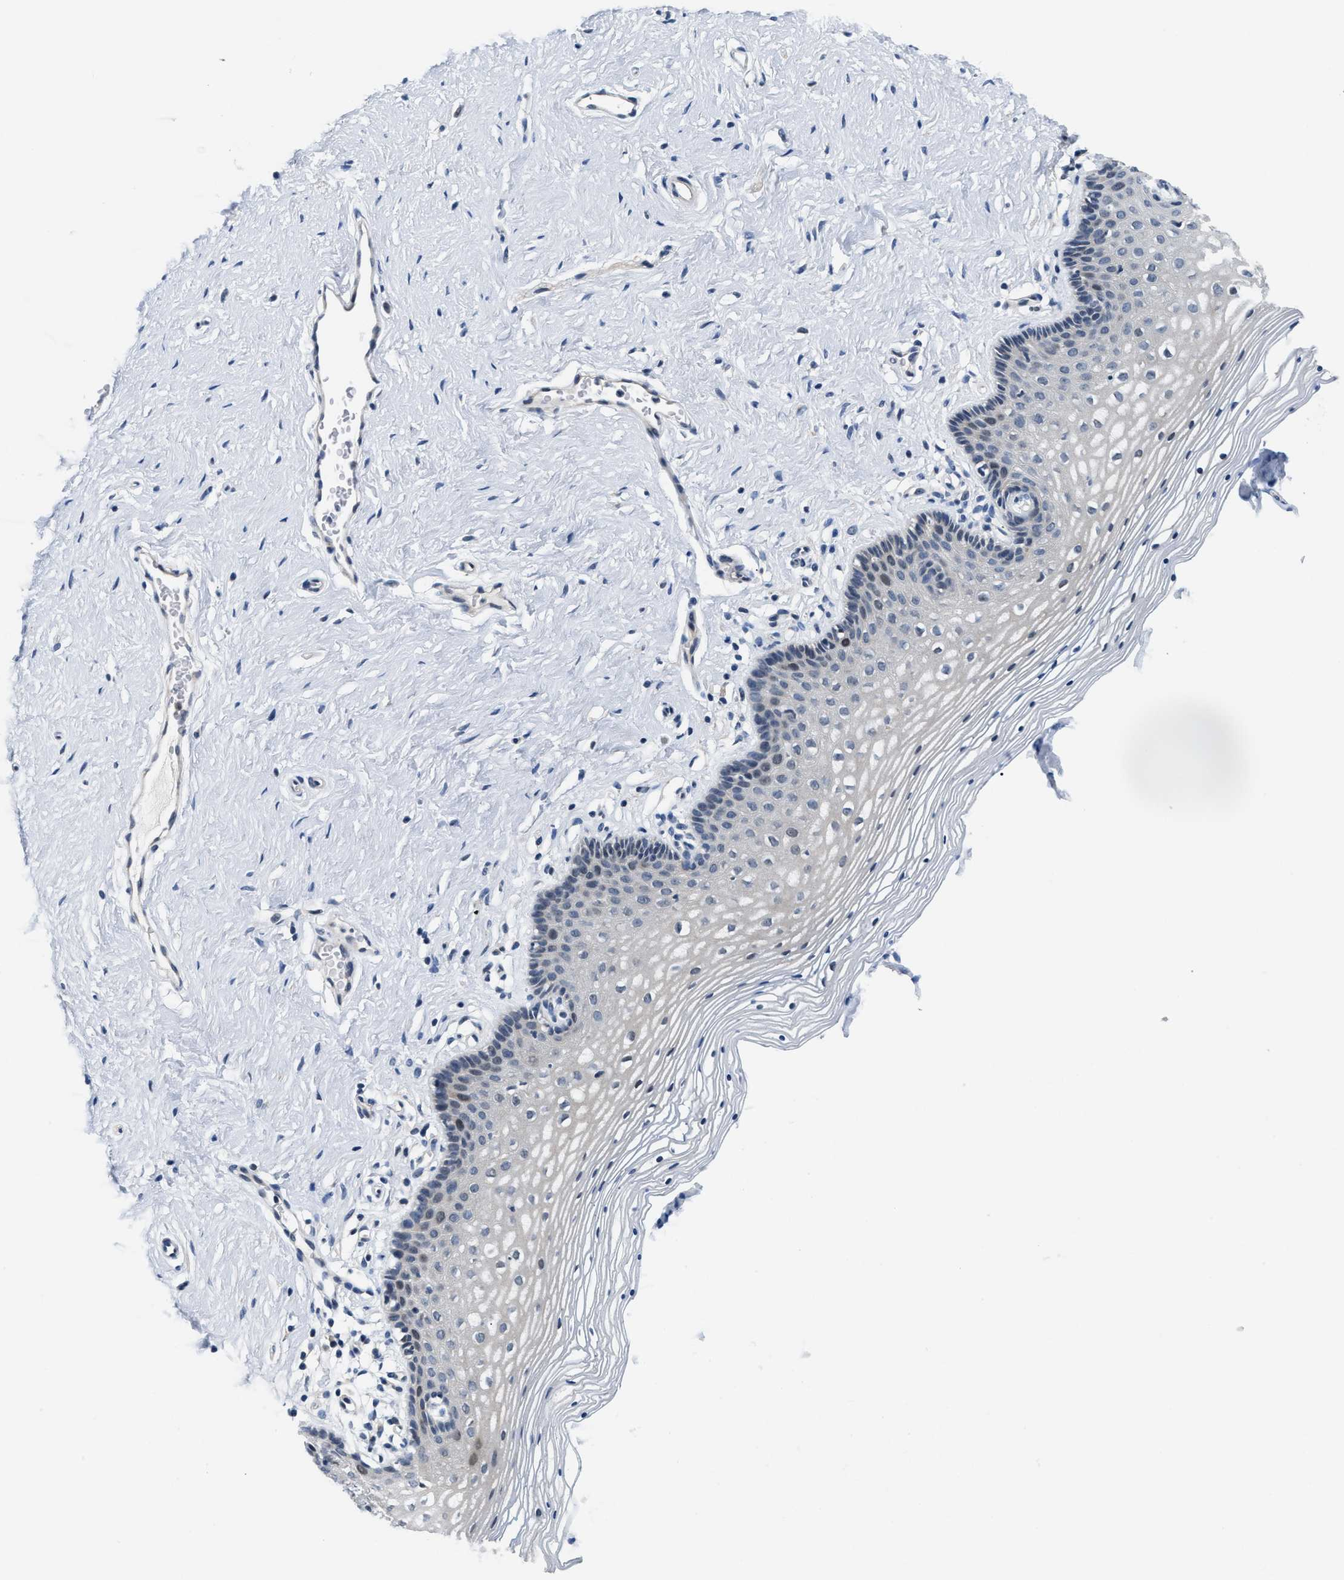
{"staining": {"intensity": "negative", "quantity": "none", "location": "none"}, "tissue": "vagina", "cell_type": "Squamous epithelial cells", "image_type": "normal", "snomed": [{"axis": "morphology", "description": "Normal tissue, NOS"}, {"axis": "topography", "description": "Vagina"}], "caption": "This is an immunohistochemistry histopathology image of unremarkable human vagina. There is no staining in squamous epithelial cells.", "gene": "CLGN", "patient": {"sex": "female", "age": 32}}